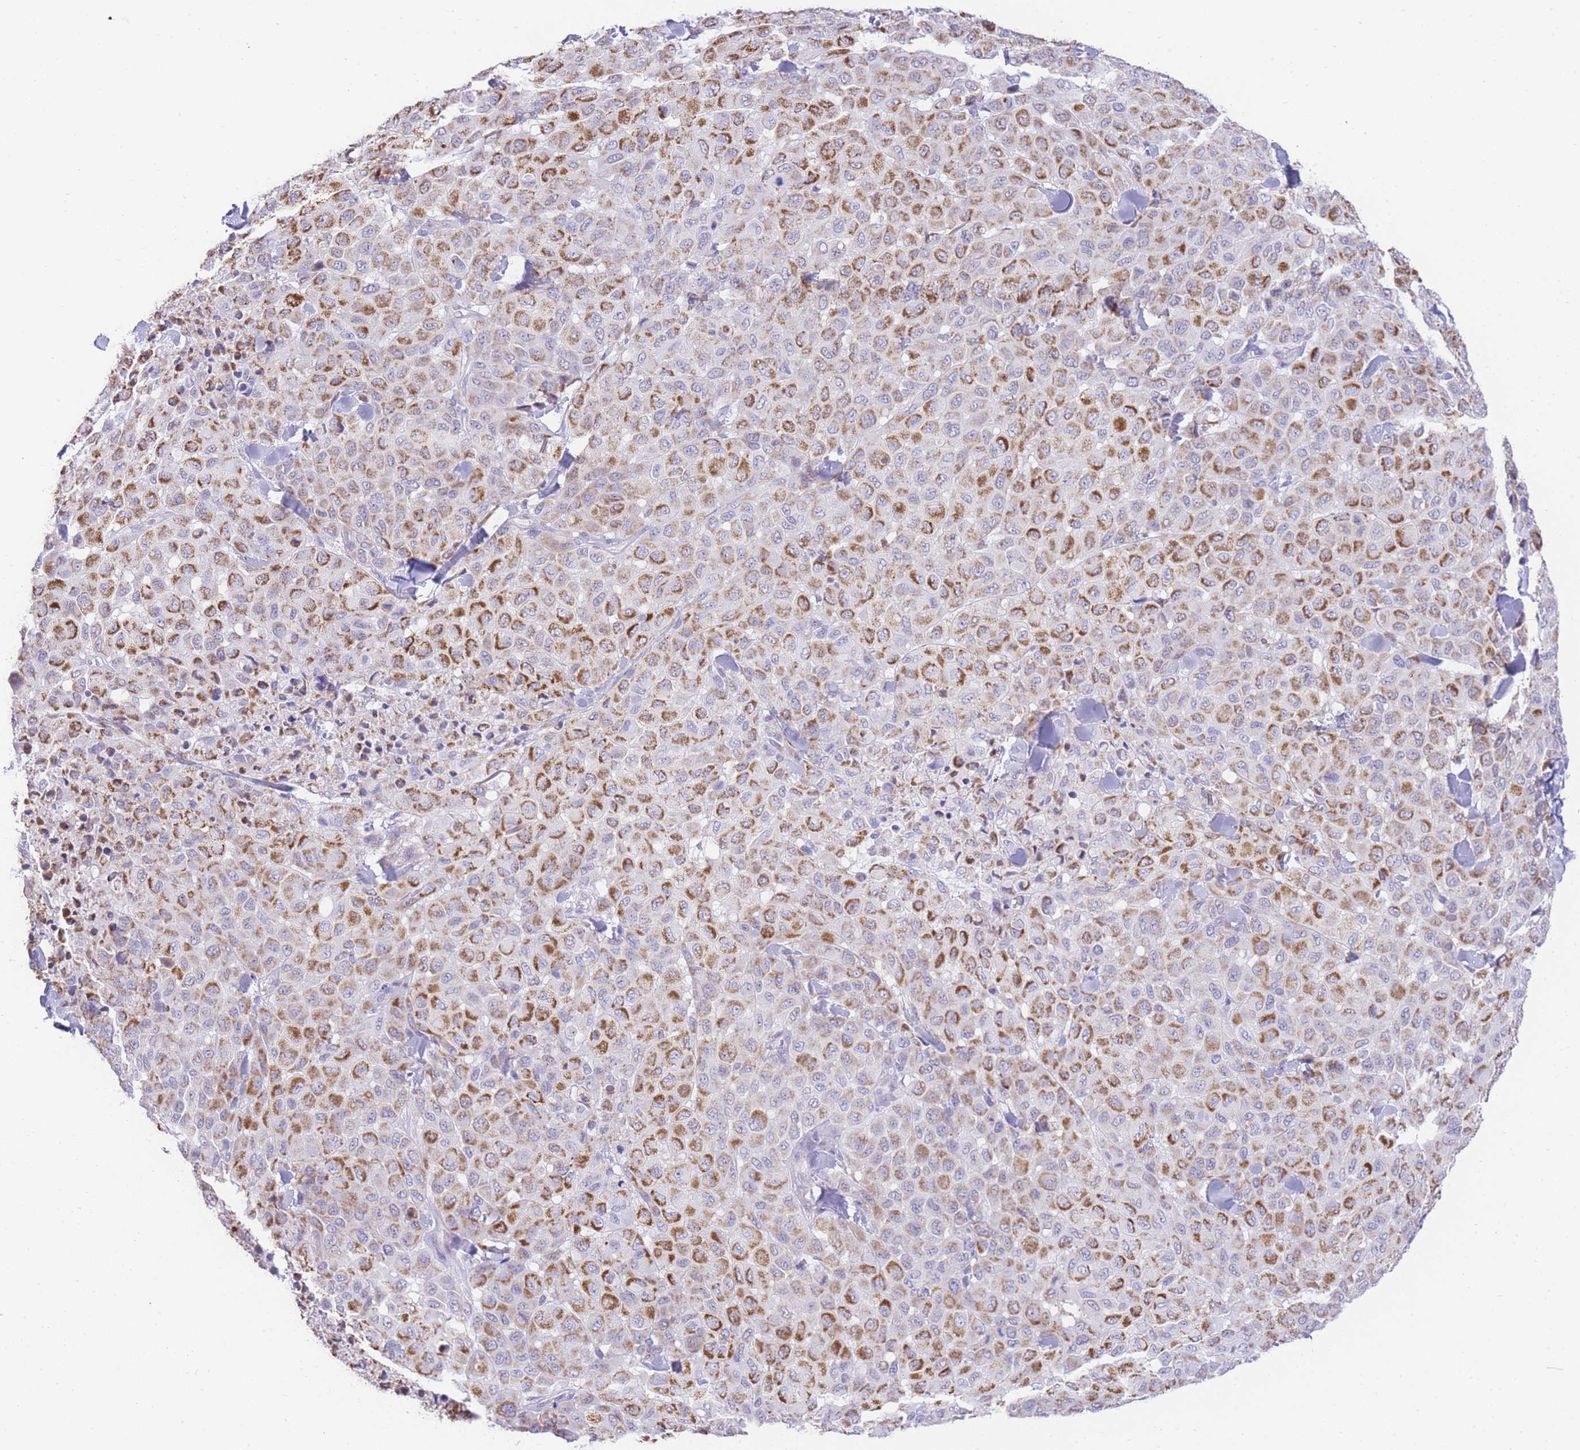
{"staining": {"intensity": "moderate", "quantity": ">75%", "location": "cytoplasmic/membranous"}, "tissue": "melanoma", "cell_type": "Tumor cells", "image_type": "cancer", "snomed": [{"axis": "morphology", "description": "Malignant melanoma, Metastatic site"}, {"axis": "topography", "description": "Skin"}], "caption": "This is an image of immunohistochemistry (IHC) staining of malignant melanoma (metastatic site), which shows moderate expression in the cytoplasmic/membranous of tumor cells.", "gene": "ACSM4", "patient": {"sex": "female", "age": 81}}